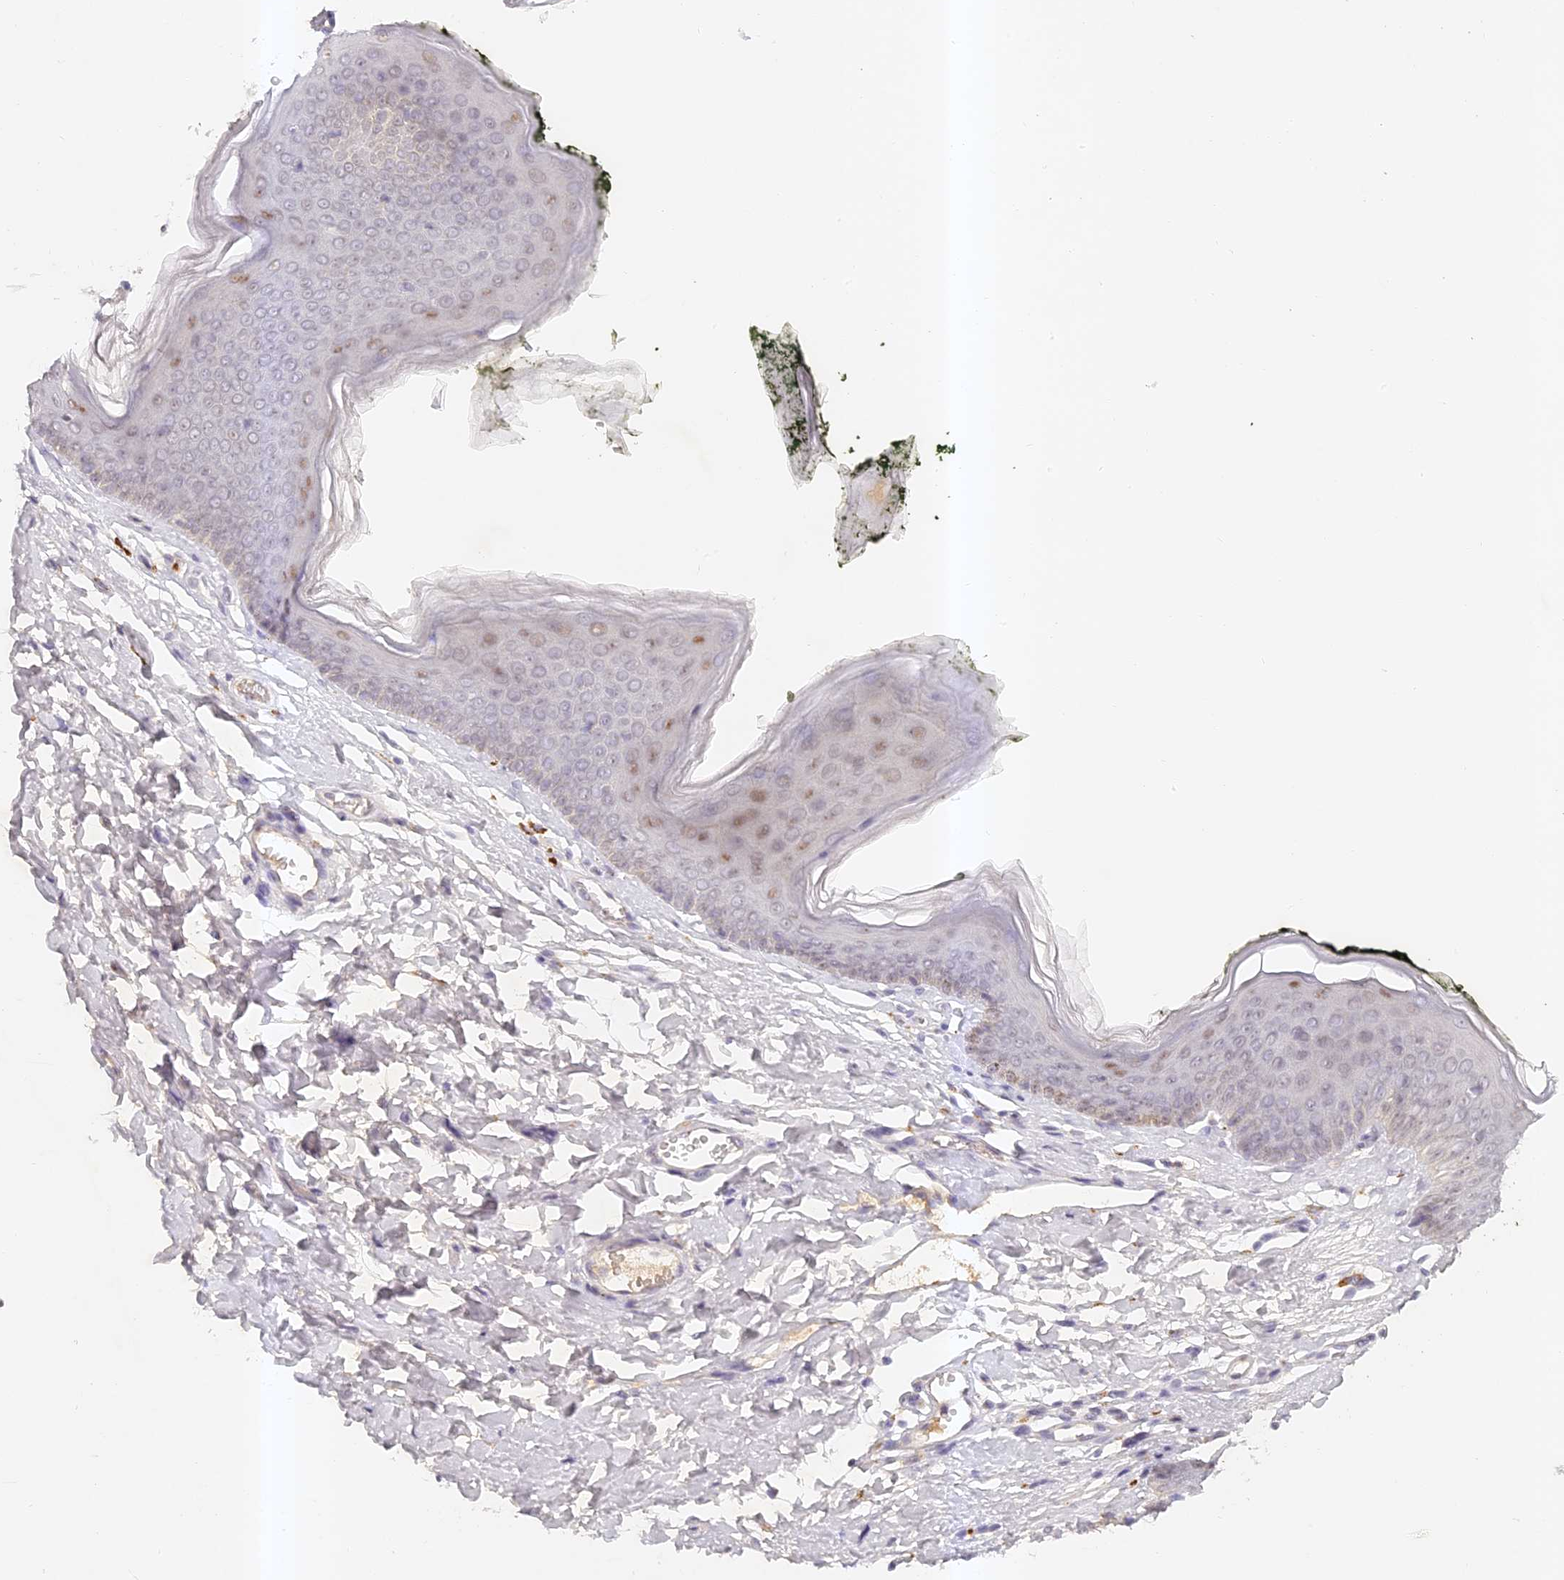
{"staining": {"intensity": "moderate", "quantity": "25%-75%", "location": "nuclear"}, "tissue": "skin", "cell_type": "Epidermal cells", "image_type": "normal", "snomed": [{"axis": "morphology", "description": "Normal tissue, NOS"}, {"axis": "morphology", "description": "Inflammation, NOS"}, {"axis": "topography", "description": "Vulva"}], "caption": "Immunohistochemical staining of normal skin demonstrates 25%-75% levels of moderate nuclear protein staining in about 25%-75% of epidermal cells.", "gene": "ELL3", "patient": {"sex": "female", "age": 84}}